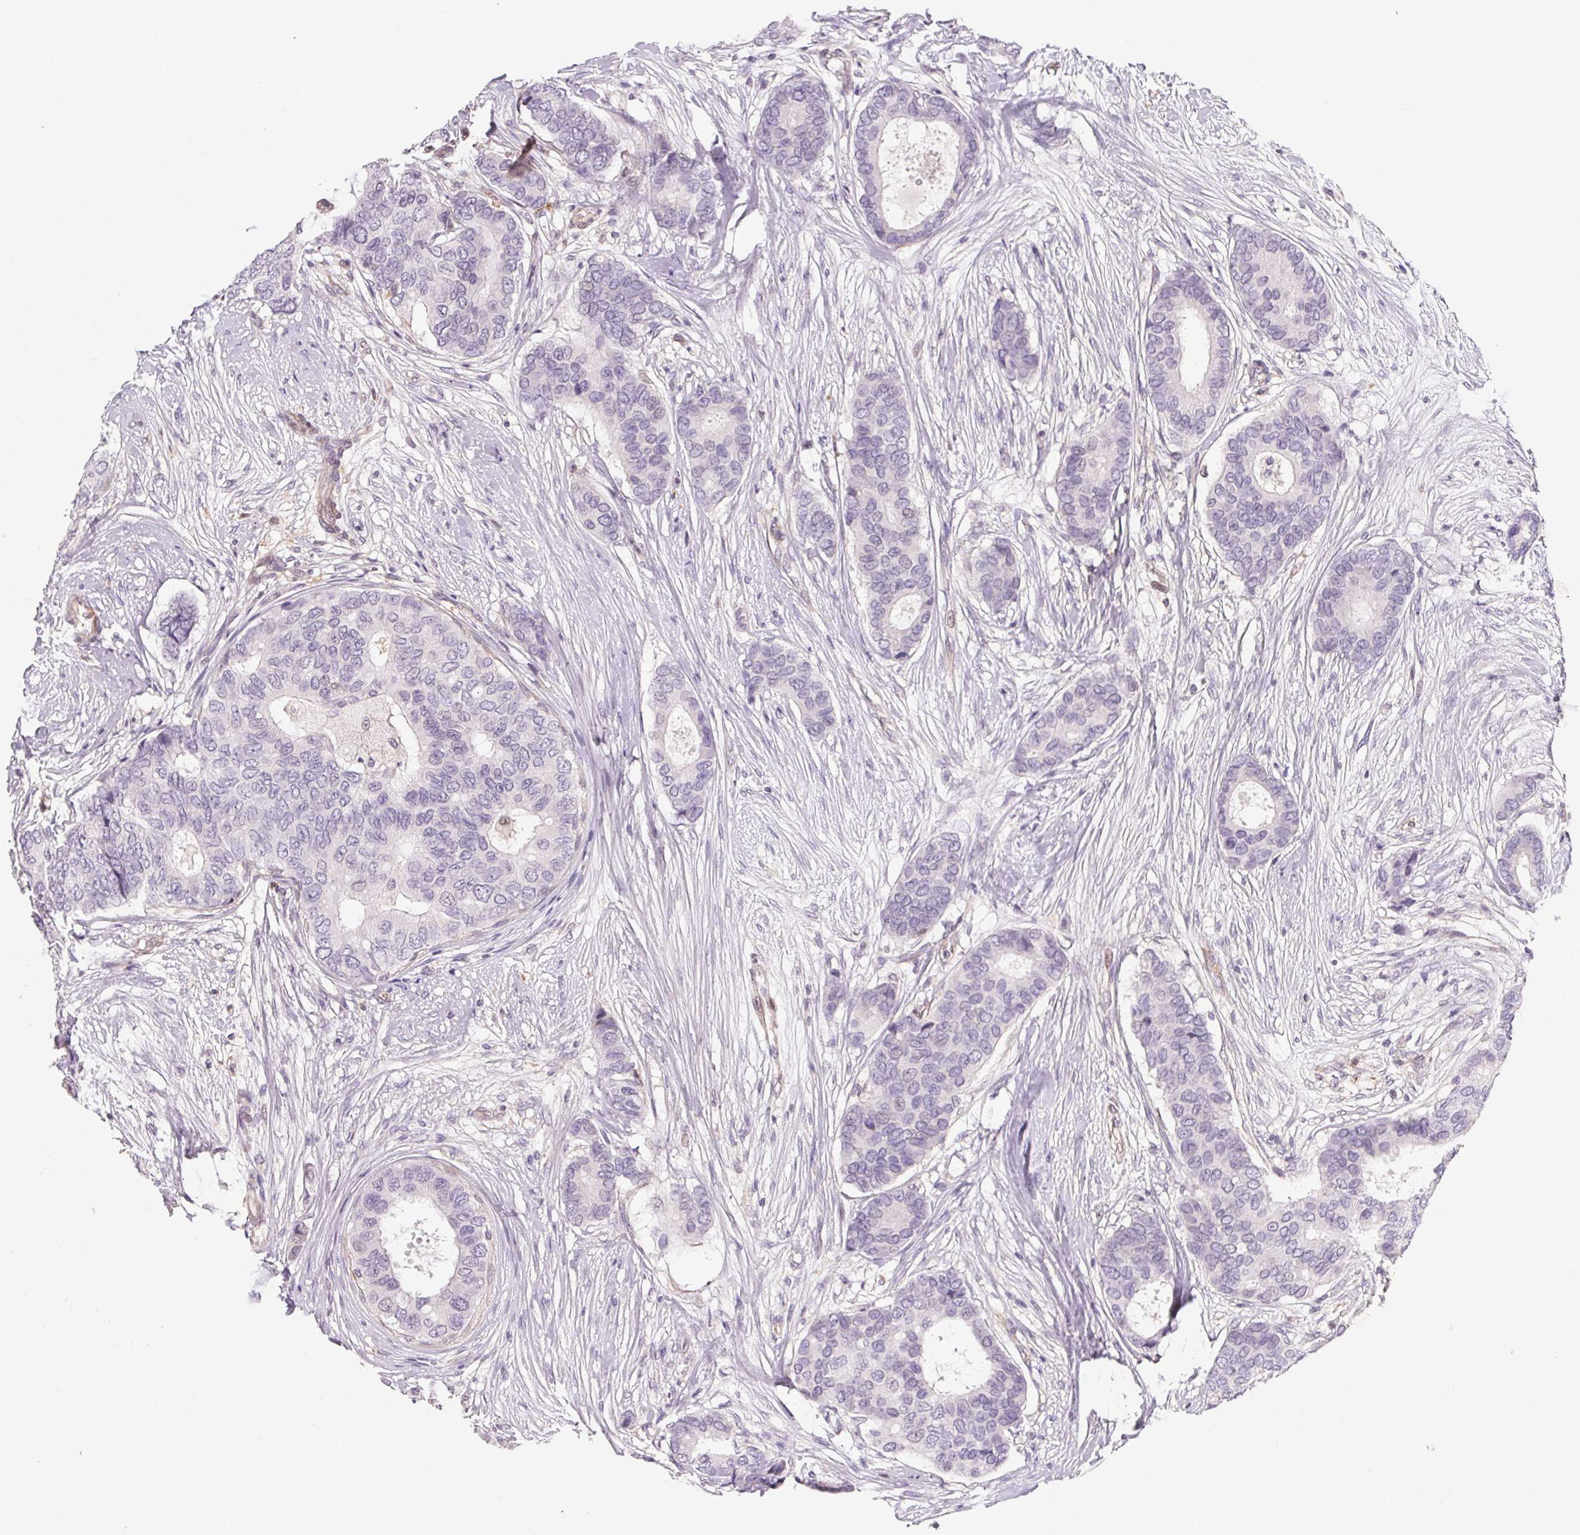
{"staining": {"intensity": "negative", "quantity": "none", "location": "none"}, "tissue": "breast cancer", "cell_type": "Tumor cells", "image_type": "cancer", "snomed": [{"axis": "morphology", "description": "Duct carcinoma"}, {"axis": "topography", "description": "Breast"}], "caption": "Histopathology image shows no significant protein expression in tumor cells of breast cancer. The staining is performed using DAB brown chromogen with nuclei counter-stained in using hematoxylin.", "gene": "GBP1", "patient": {"sex": "female", "age": 75}}